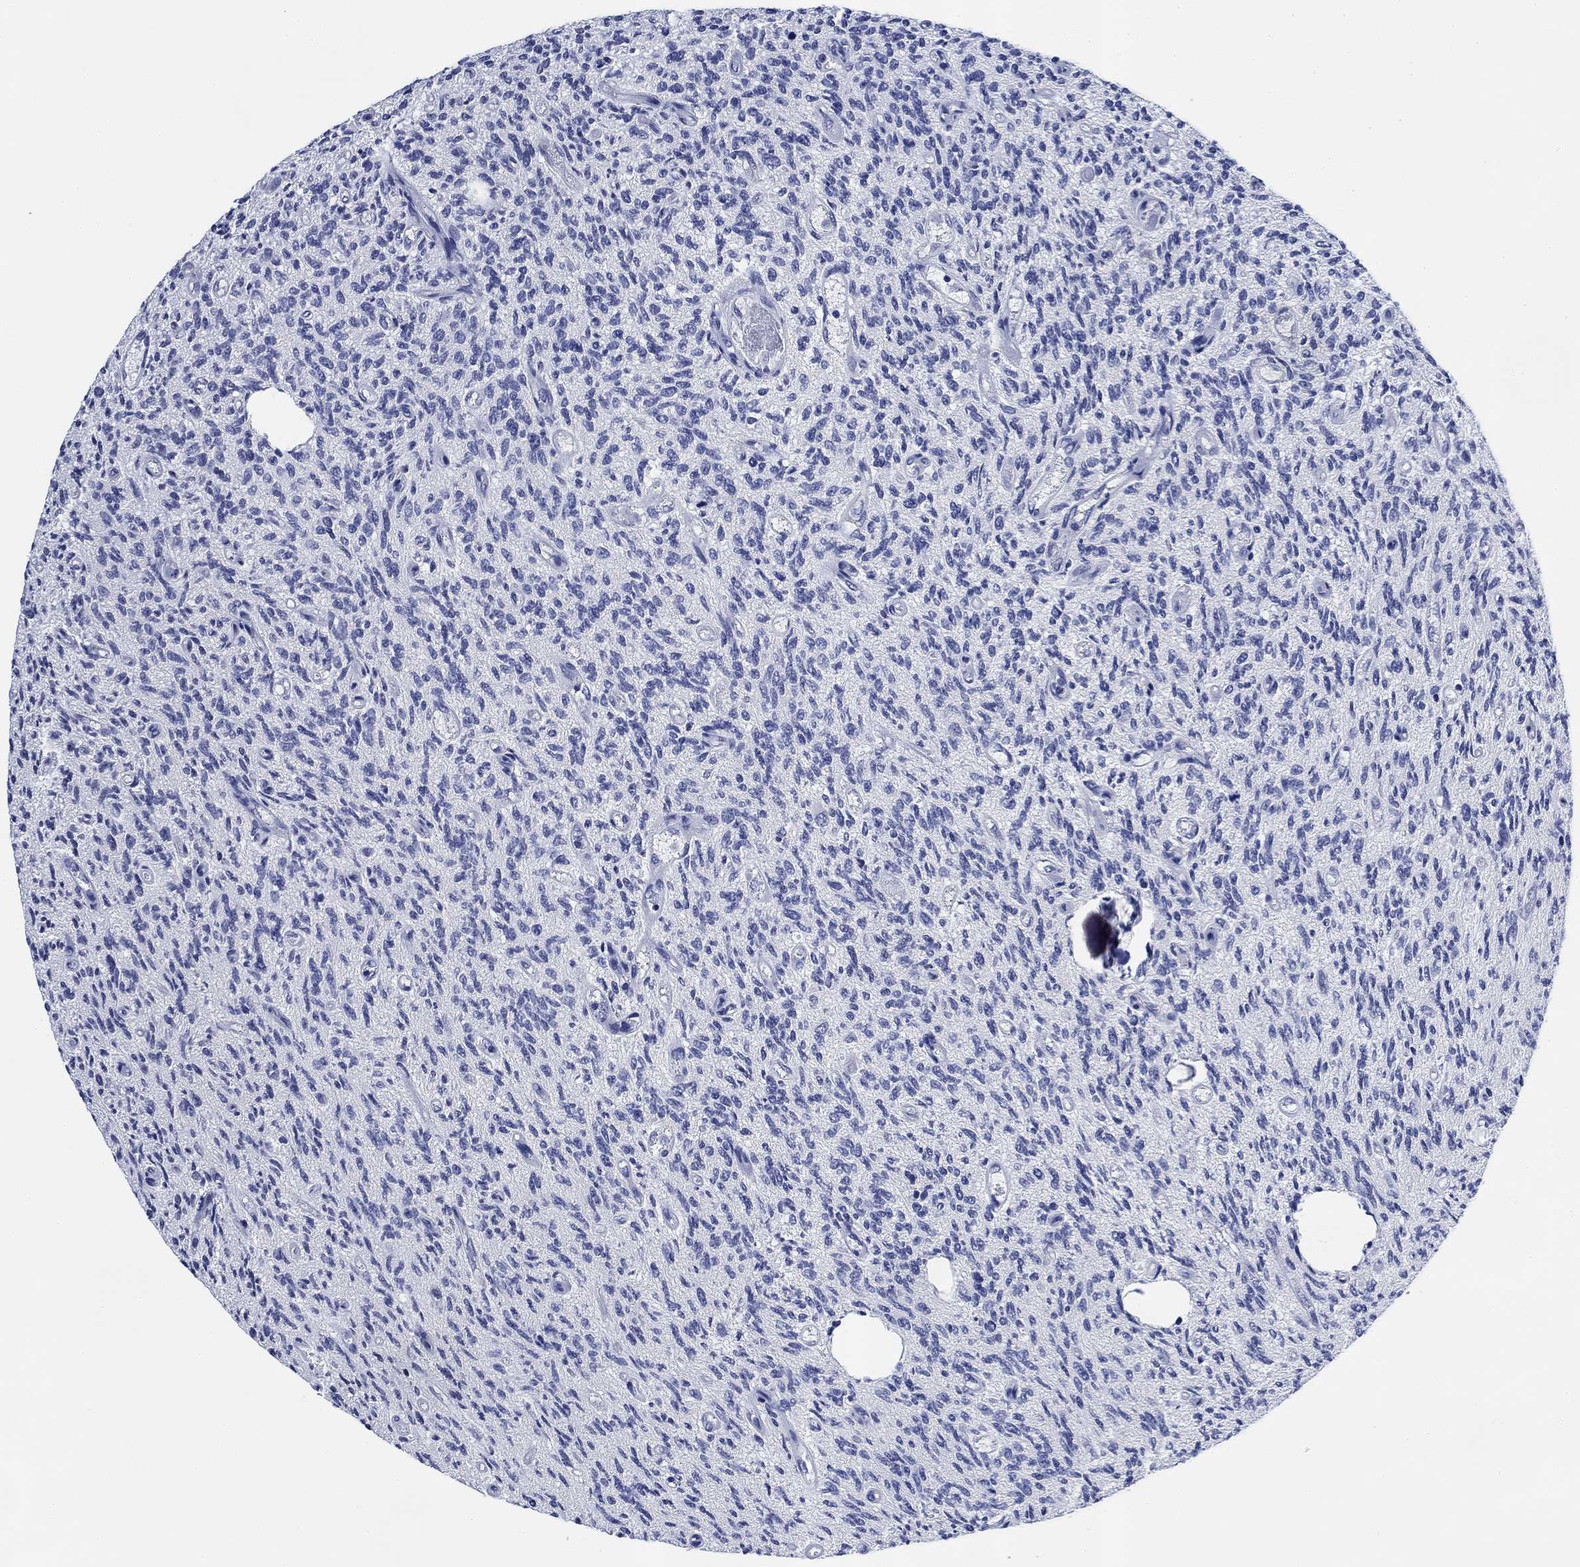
{"staining": {"intensity": "negative", "quantity": "none", "location": "none"}, "tissue": "glioma", "cell_type": "Tumor cells", "image_type": "cancer", "snomed": [{"axis": "morphology", "description": "Glioma, malignant, High grade"}, {"axis": "topography", "description": "Brain"}], "caption": "Micrograph shows no significant protein staining in tumor cells of high-grade glioma (malignant).", "gene": "DAZL", "patient": {"sex": "male", "age": 64}}